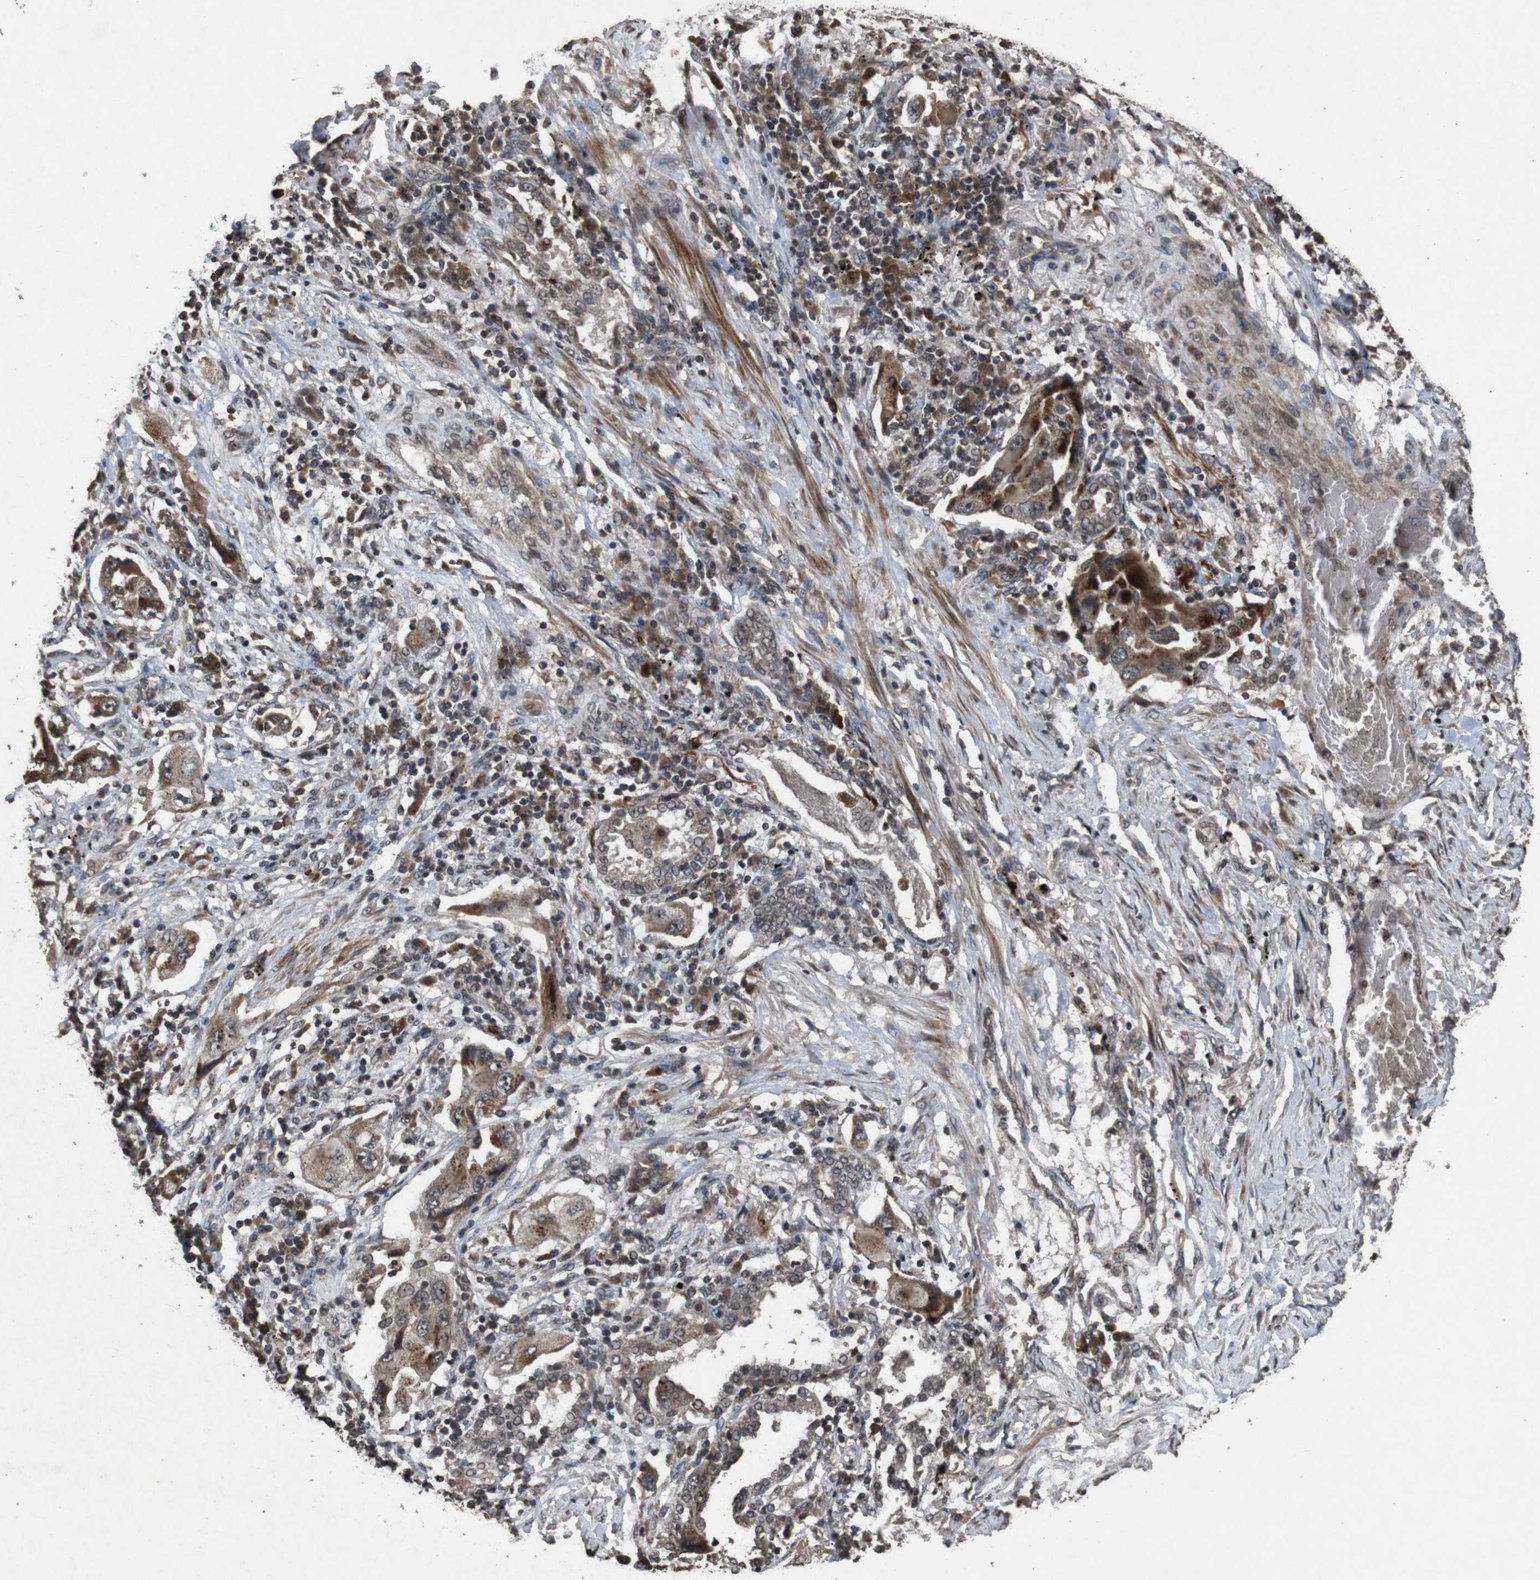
{"staining": {"intensity": "moderate", "quantity": ">75%", "location": "cytoplasmic/membranous"}, "tissue": "lung cancer", "cell_type": "Tumor cells", "image_type": "cancer", "snomed": [{"axis": "morphology", "description": "Adenocarcinoma, NOS"}, {"axis": "topography", "description": "Lung"}], "caption": "About >75% of tumor cells in lung cancer (adenocarcinoma) display moderate cytoplasmic/membranous protein positivity as visualized by brown immunohistochemical staining.", "gene": "SORL1", "patient": {"sex": "female", "age": 65}}